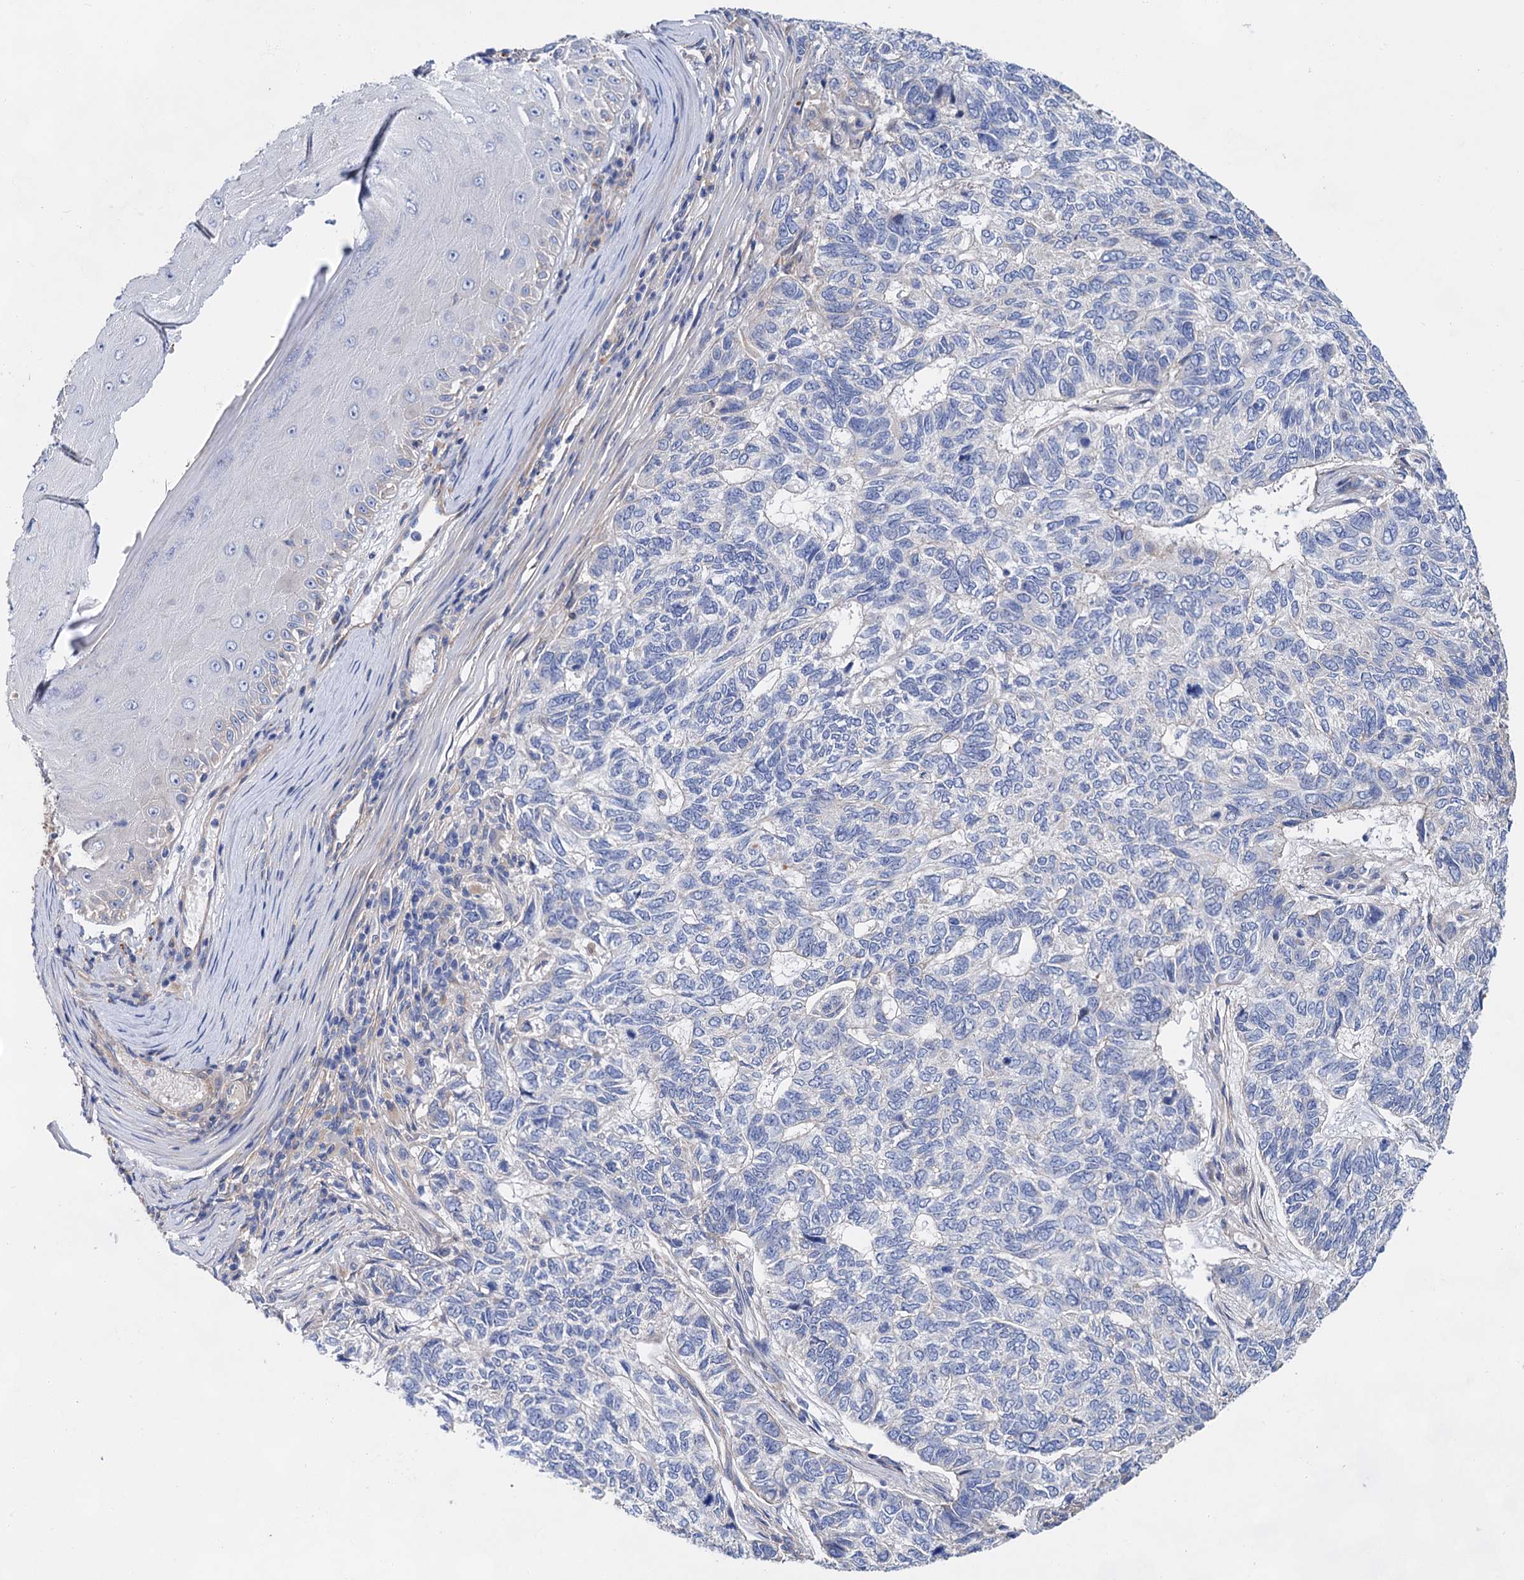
{"staining": {"intensity": "negative", "quantity": "none", "location": "none"}, "tissue": "skin cancer", "cell_type": "Tumor cells", "image_type": "cancer", "snomed": [{"axis": "morphology", "description": "Basal cell carcinoma"}, {"axis": "topography", "description": "Skin"}], "caption": "Skin basal cell carcinoma was stained to show a protein in brown. There is no significant staining in tumor cells.", "gene": "GPR155", "patient": {"sex": "female", "age": 65}}